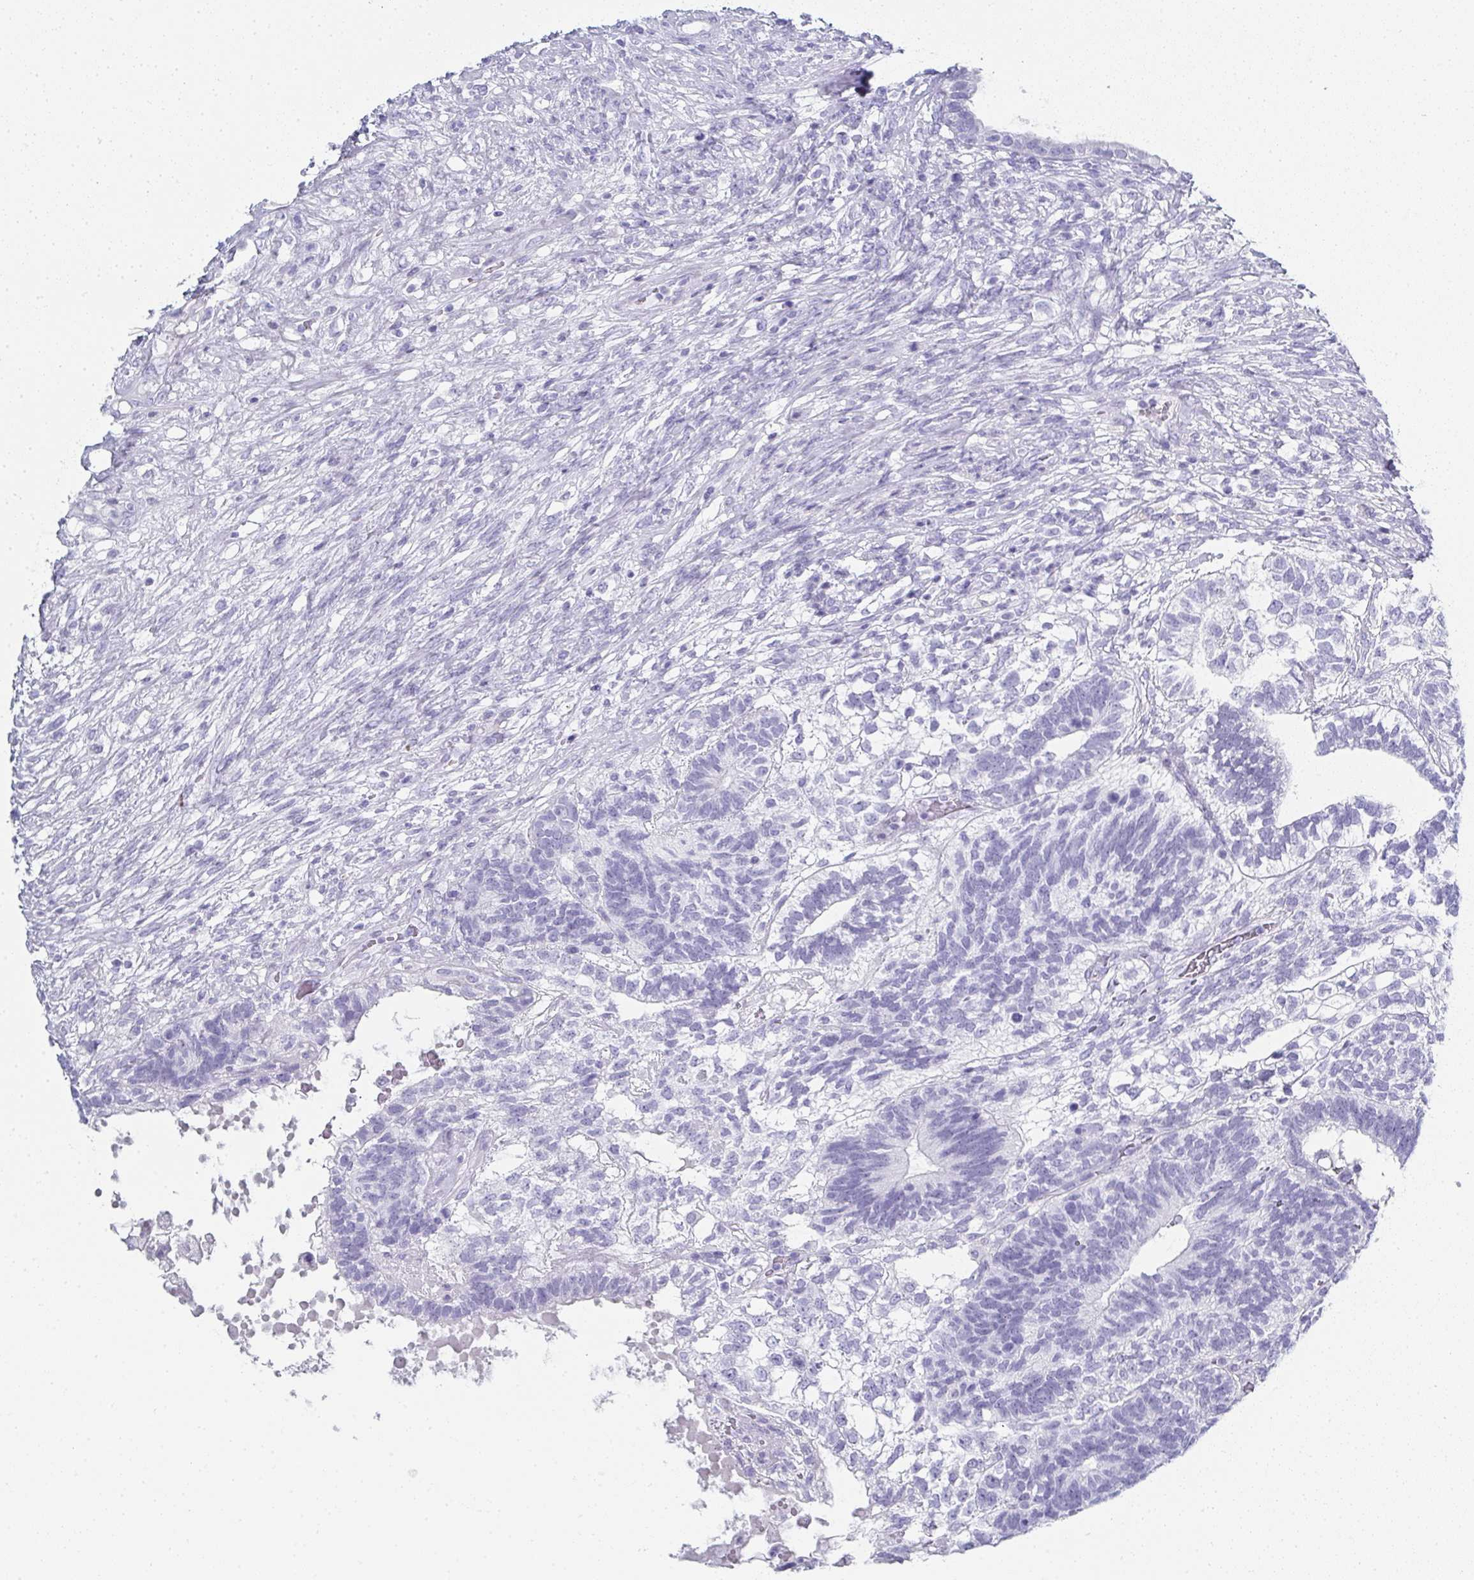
{"staining": {"intensity": "negative", "quantity": "none", "location": "none"}, "tissue": "testis cancer", "cell_type": "Tumor cells", "image_type": "cancer", "snomed": [{"axis": "morphology", "description": "Seminoma, NOS"}, {"axis": "morphology", "description": "Carcinoma, Embryonal, NOS"}, {"axis": "topography", "description": "Testis"}], "caption": "A high-resolution micrograph shows IHC staining of testis cancer (seminoma), which displays no significant staining in tumor cells.", "gene": "SYCP1", "patient": {"sex": "male", "age": 41}}